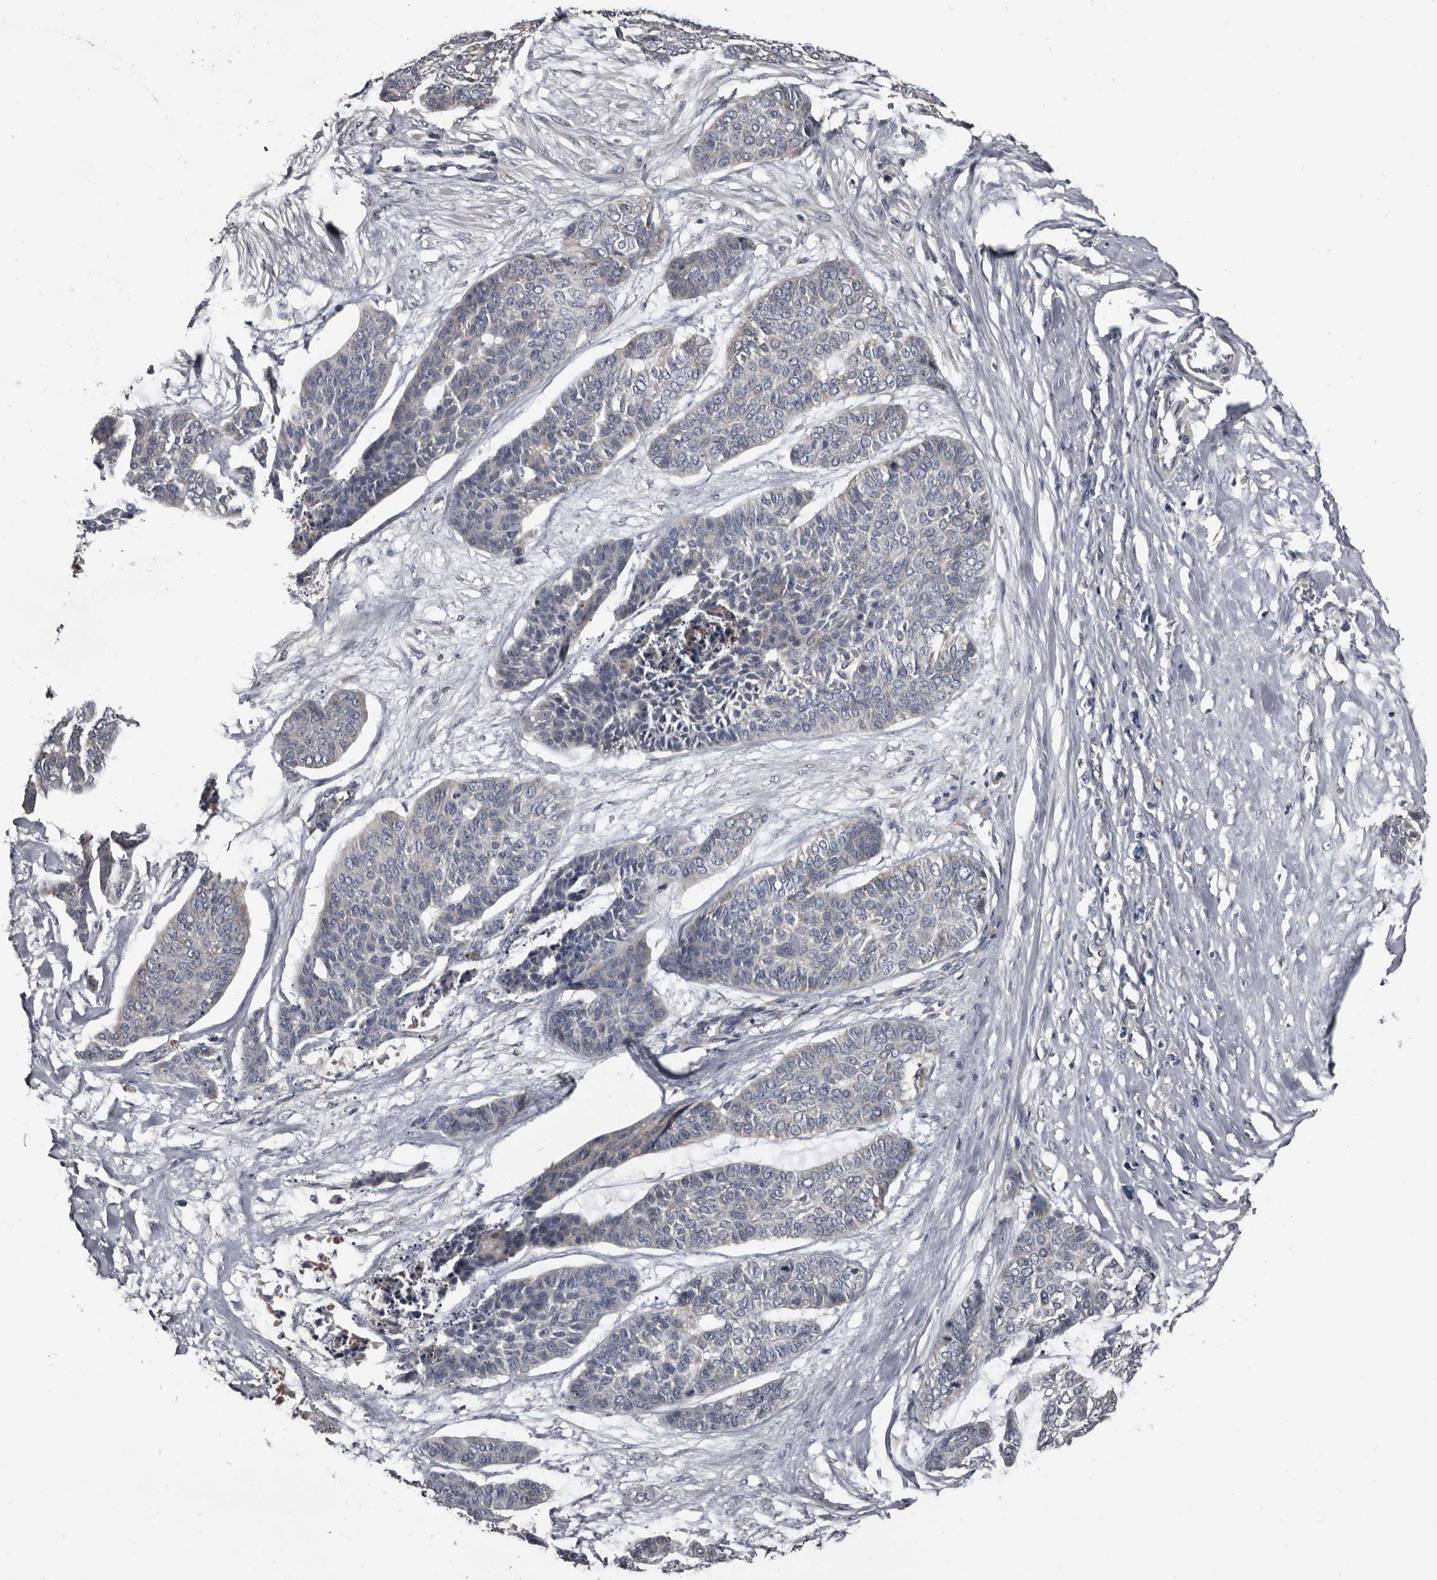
{"staining": {"intensity": "weak", "quantity": "<25%", "location": "cytoplasmic/membranous"}, "tissue": "skin cancer", "cell_type": "Tumor cells", "image_type": "cancer", "snomed": [{"axis": "morphology", "description": "Basal cell carcinoma"}, {"axis": "topography", "description": "Skin"}], "caption": "Tumor cells show no significant protein staining in basal cell carcinoma (skin). (DAB immunohistochemistry (IHC), high magnification).", "gene": "GREB1", "patient": {"sex": "female", "age": 64}}